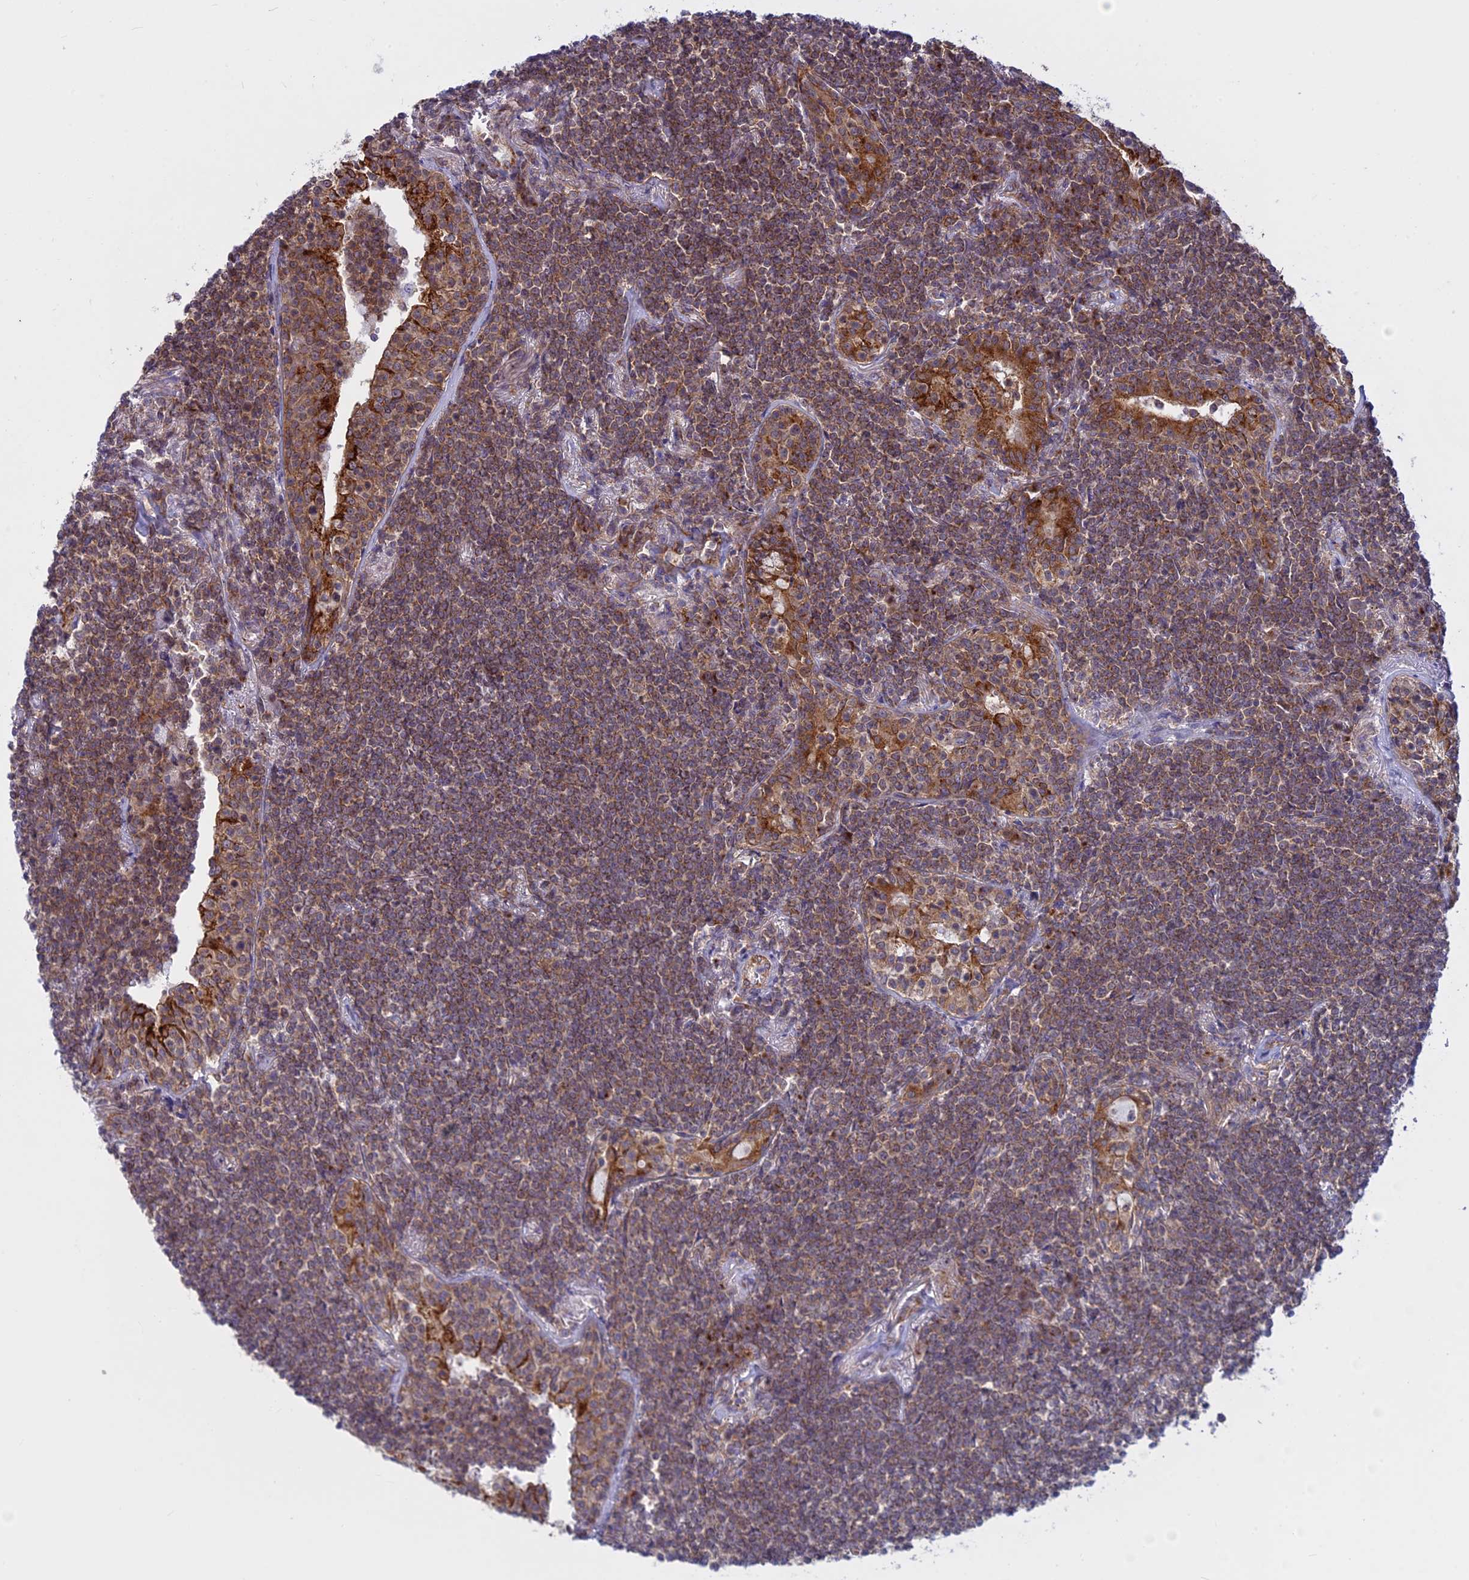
{"staining": {"intensity": "moderate", "quantity": ">75%", "location": "cytoplasmic/membranous"}, "tissue": "lymphoma", "cell_type": "Tumor cells", "image_type": "cancer", "snomed": [{"axis": "morphology", "description": "Malignant lymphoma, non-Hodgkin's type, Low grade"}, {"axis": "topography", "description": "Lung"}], "caption": "Immunohistochemistry of human malignant lymphoma, non-Hodgkin's type (low-grade) displays medium levels of moderate cytoplasmic/membranous positivity in approximately >75% of tumor cells.", "gene": "CLINT1", "patient": {"sex": "female", "age": 71}}